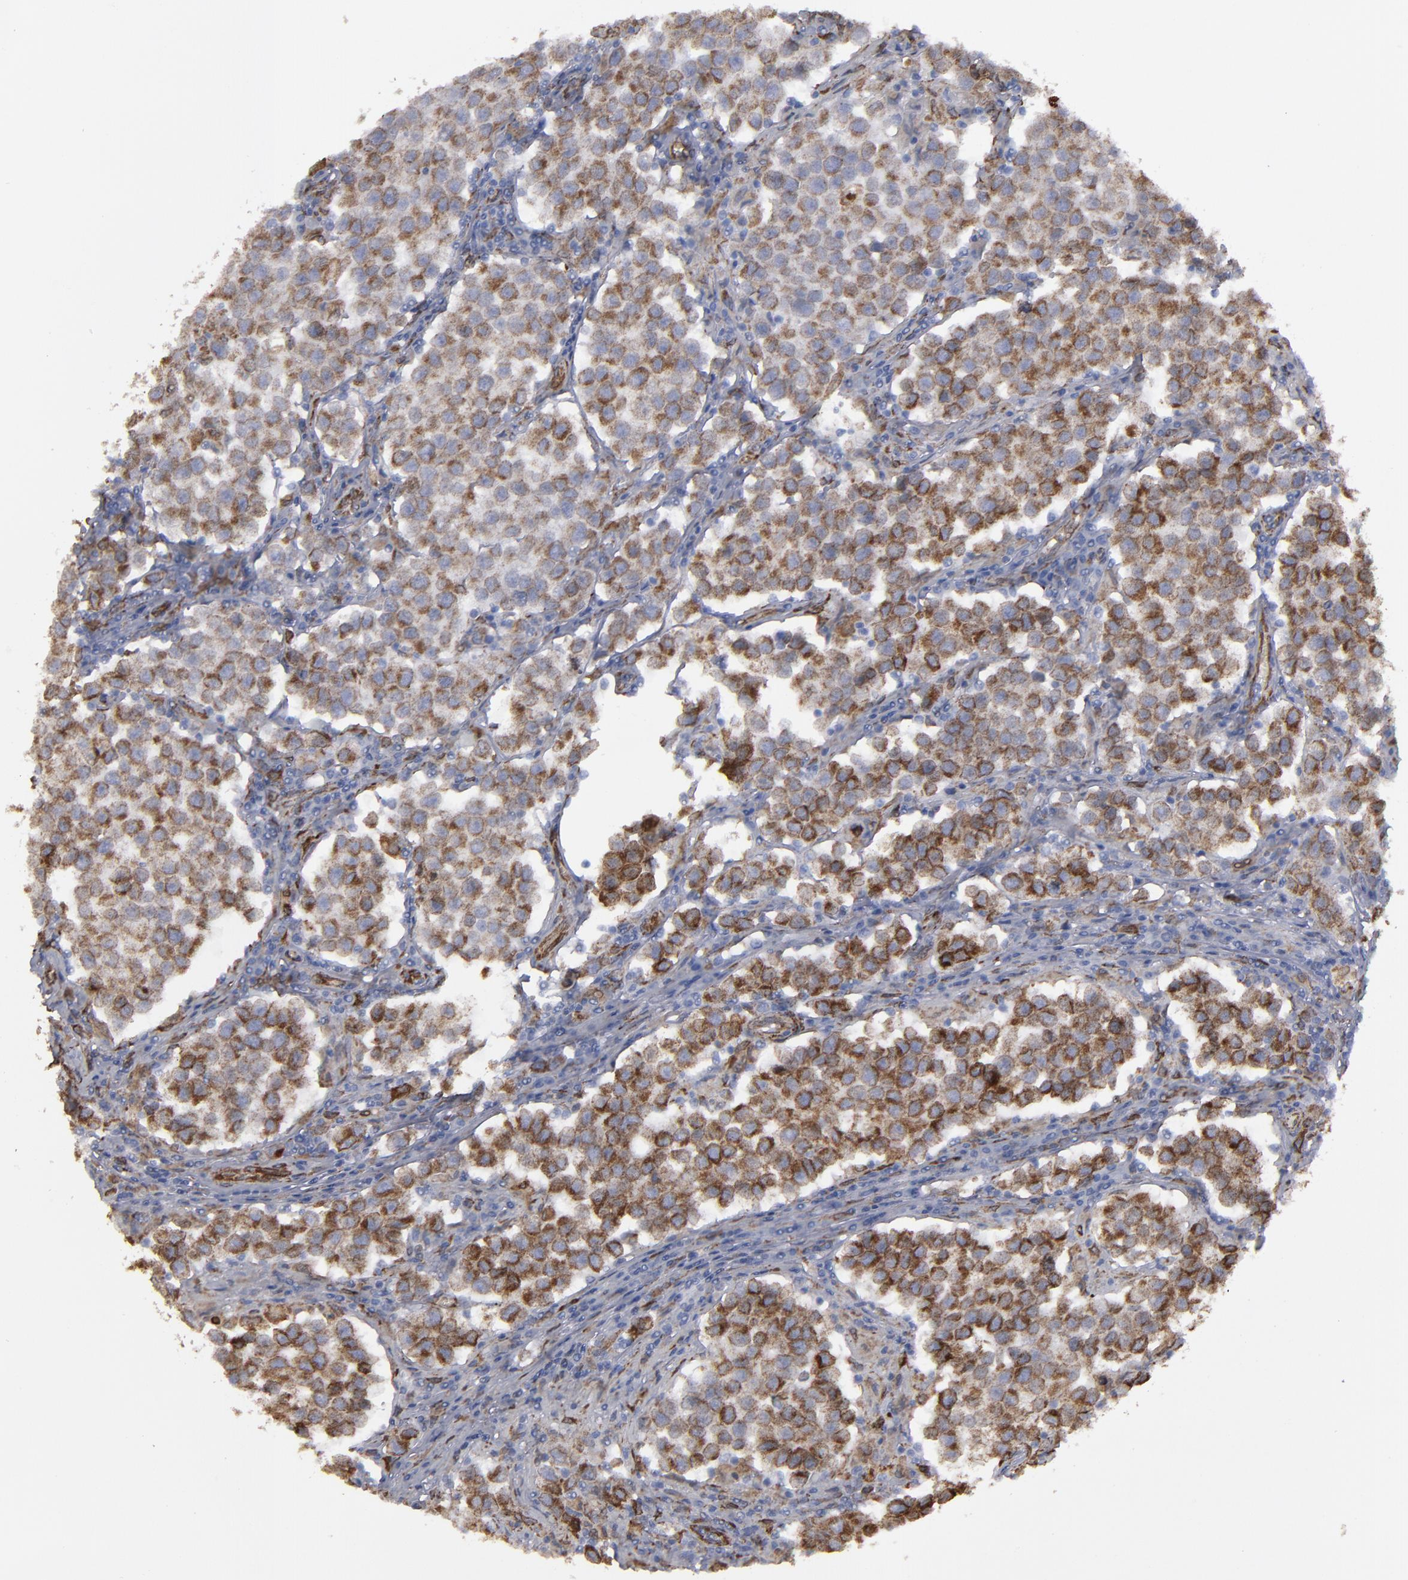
{"staining": {"intensity": "moderate", "quantity": ">75%", "location": "cytoplasmic/membranous"}, "tissue": "testis cancer", "cell_type": "Tumor cells", "image_type": "cancer", "snomed": [{"axis": "morphology", "description": "Seminoma, NOS"}, {"axis": "topography", "description": "Testis"}], "caption": "Immunohistochemistry photomicrograph of human testis seminoma stained for a protein (brown), which reveals medium levels of moderate cytoplasmic/membranous positivity in approximately >75% of tumor cells.", "gene": "ERLIN2", "patient": {"sex": "male", "age": 36}}